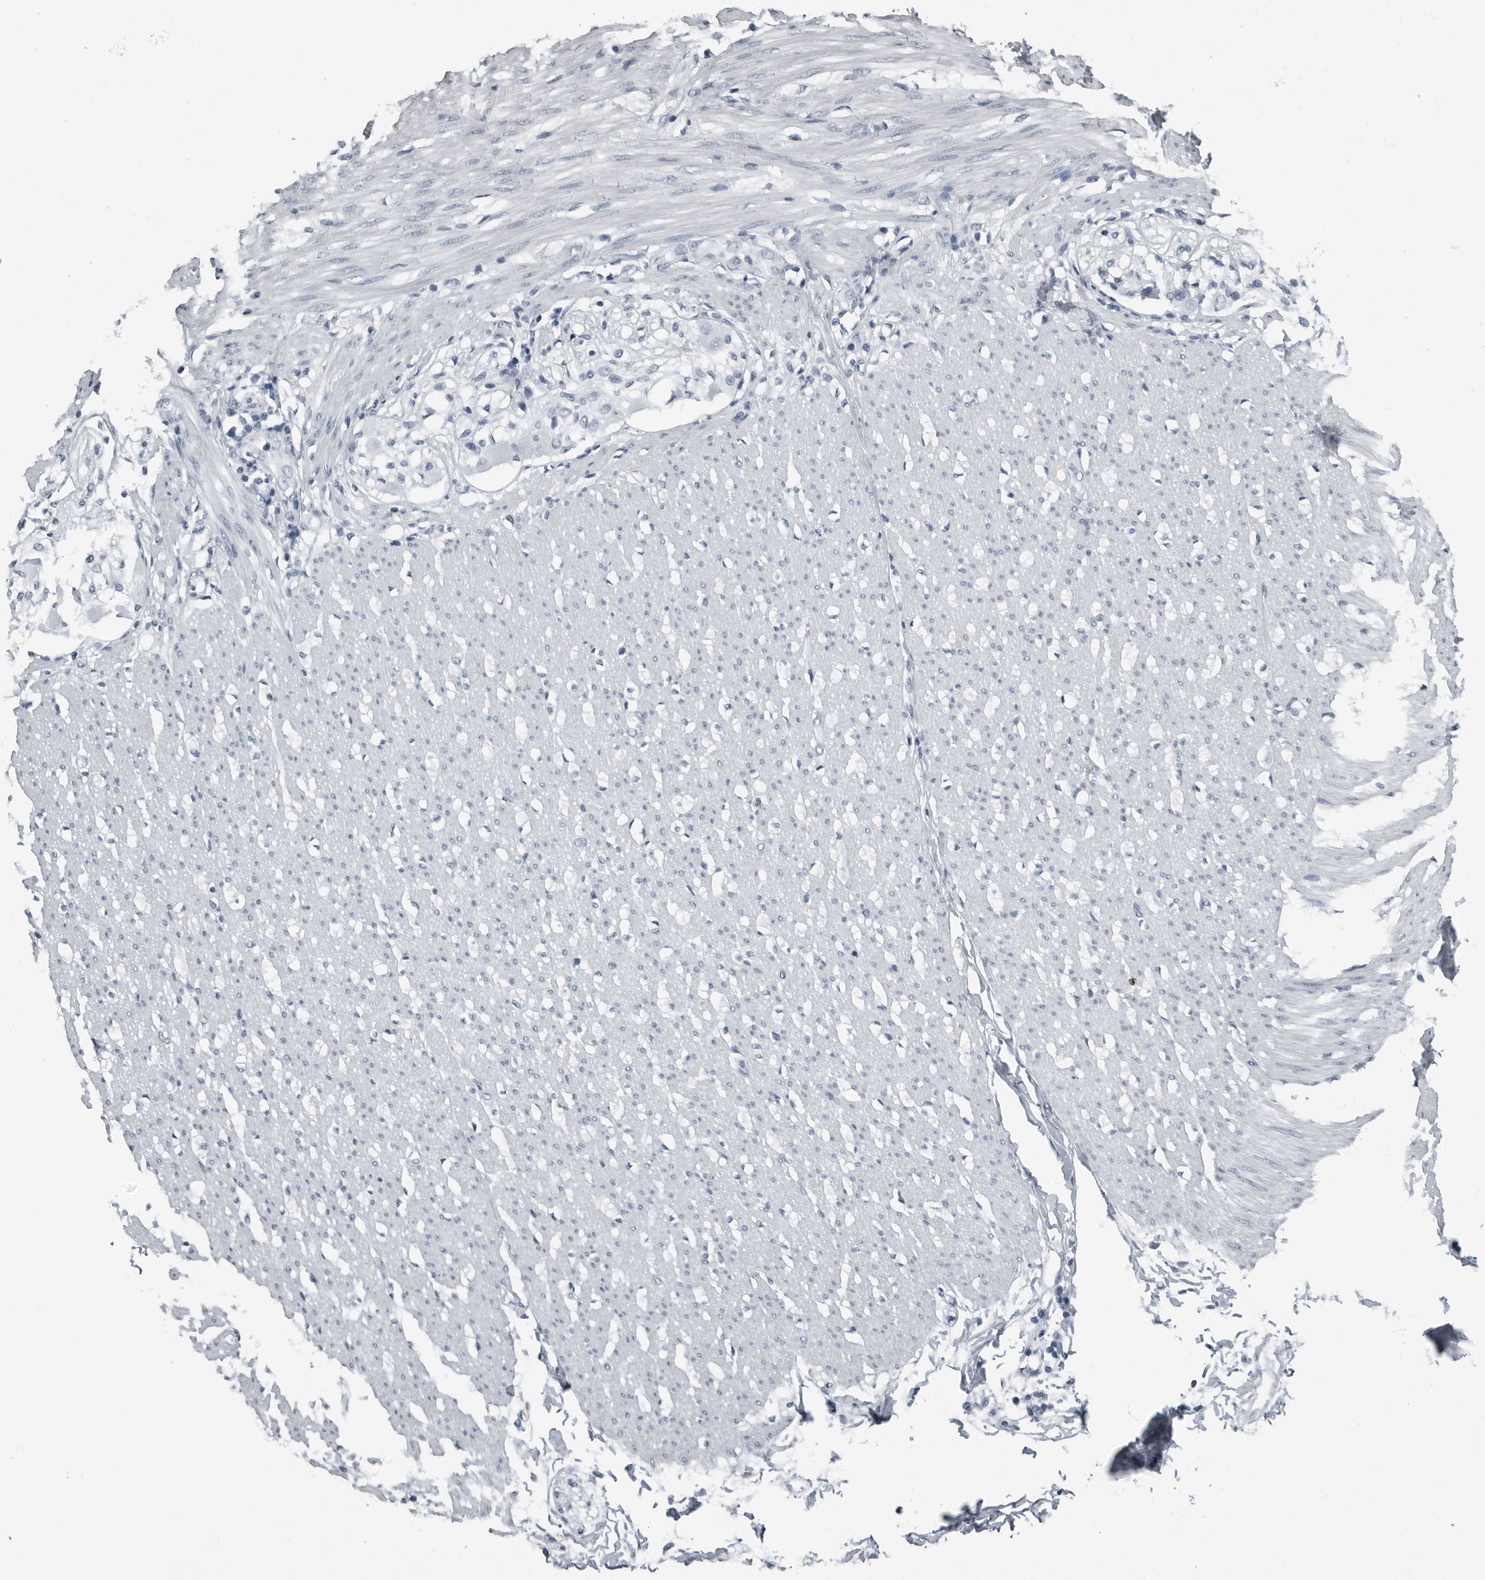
{"staining": {"intensity": "negative", "quantity": "none", "location": "none"}, "tissue": "smooth muscle", "cell_type": "Smooth muscle cells", "image_type": "normal", "snomed": [{"axis": "morphology", "description": "Normal tissue, NOS"}, {"axis": "morphology", "description": "Adenocarcinoma, NOS"}, {"axis": "topography", "description": "Colon"}, {"axis": "topography", "description": "Peripheral nerve tissue"}], "caption": "Normal smooth muscle was stained to show a protein in brown. There is no significant positivity in smooth muscle cells.", "gene": "PRSS1", "patient": {"sex": "male", "age": 14}}